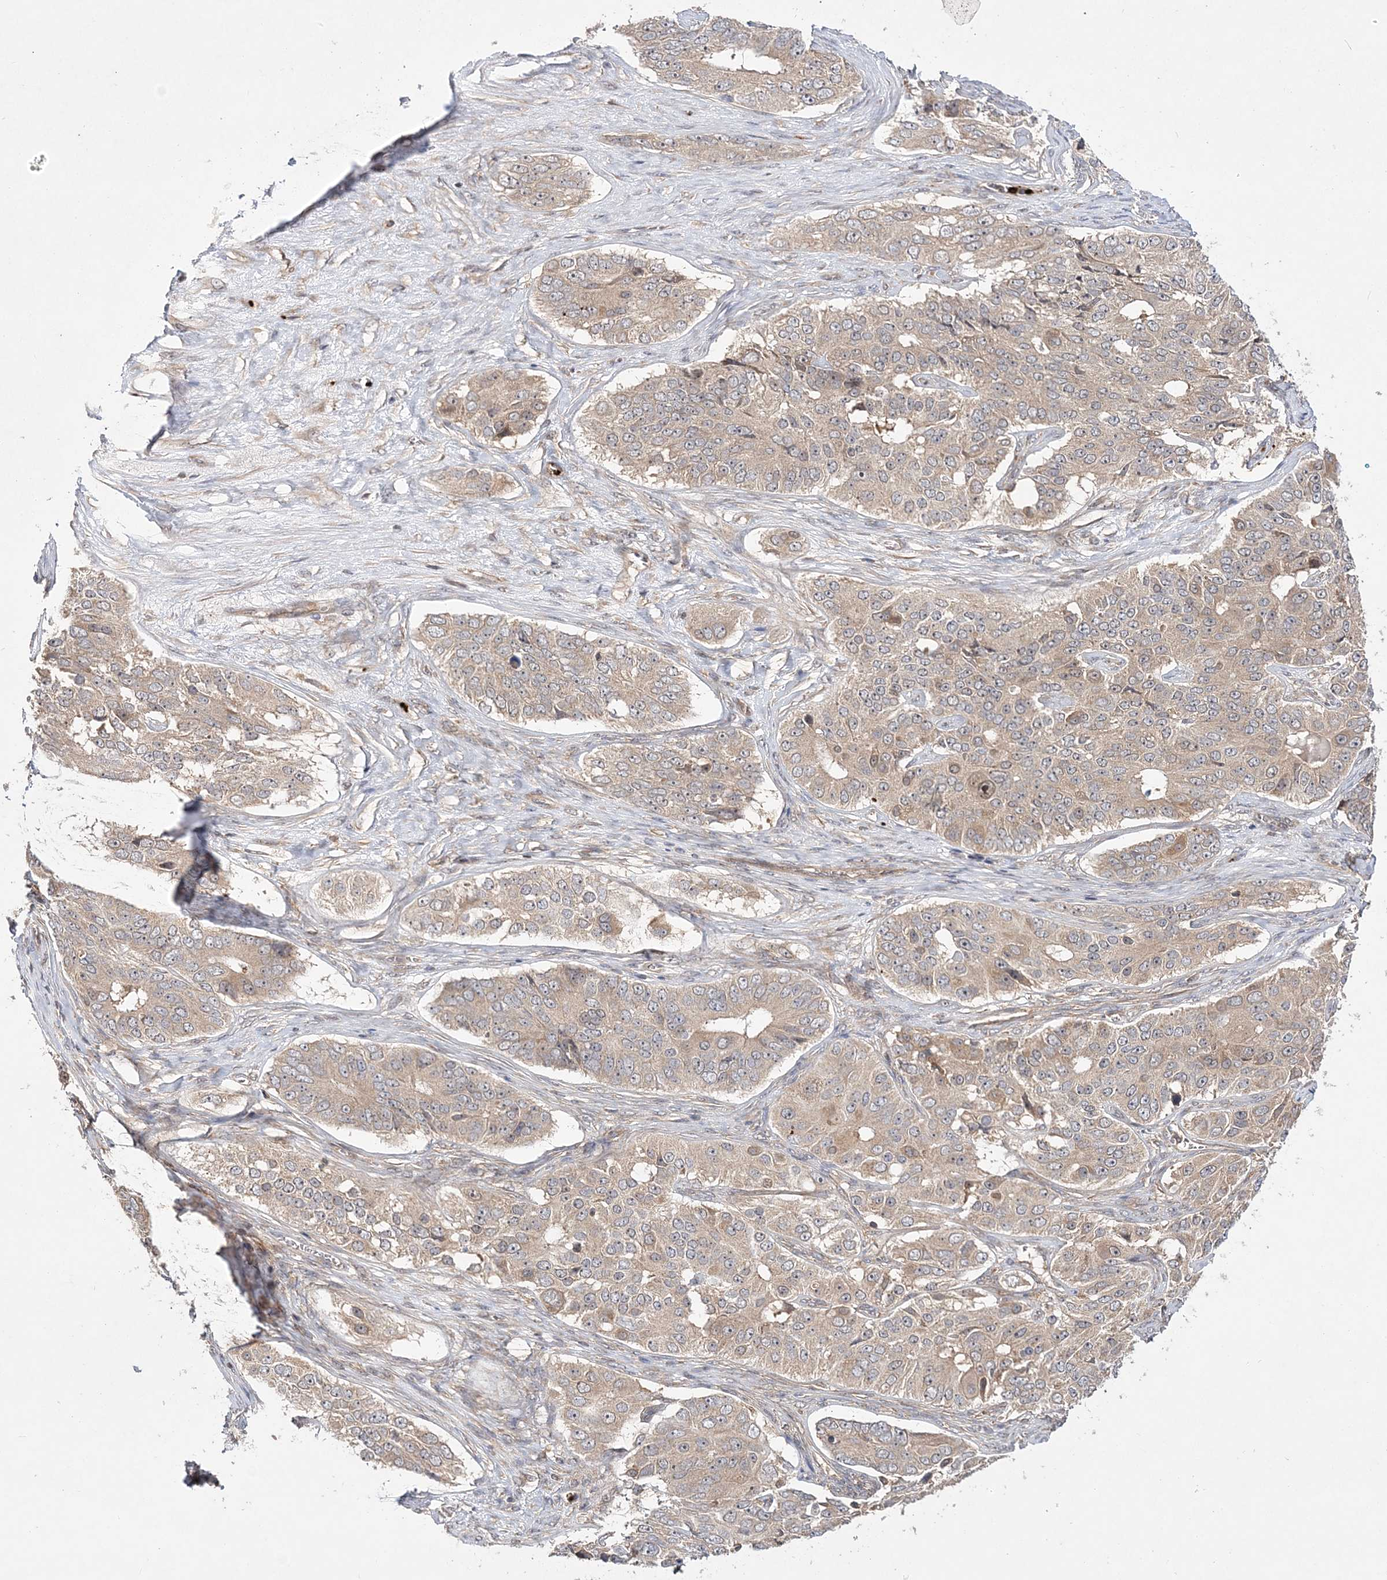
{"staining": {"intensity": "weak", "quantity": "<25%", "location": "cytoplasmic/membranous"}, "tissue": "ovarian cancer", "cell_type": "Tumor cells", "image_type": "cancer", "snomed": [{"axis": "morphology", "description": "Carcinoma, endometroid"}, {"axis": "topography", "description": "Ovary"}], "caption": "Tumor cells are negative for protein expression in human ovarian cancer.", "gene": "TMEM9B", "patient": {"sex": "female", "age": 51}}